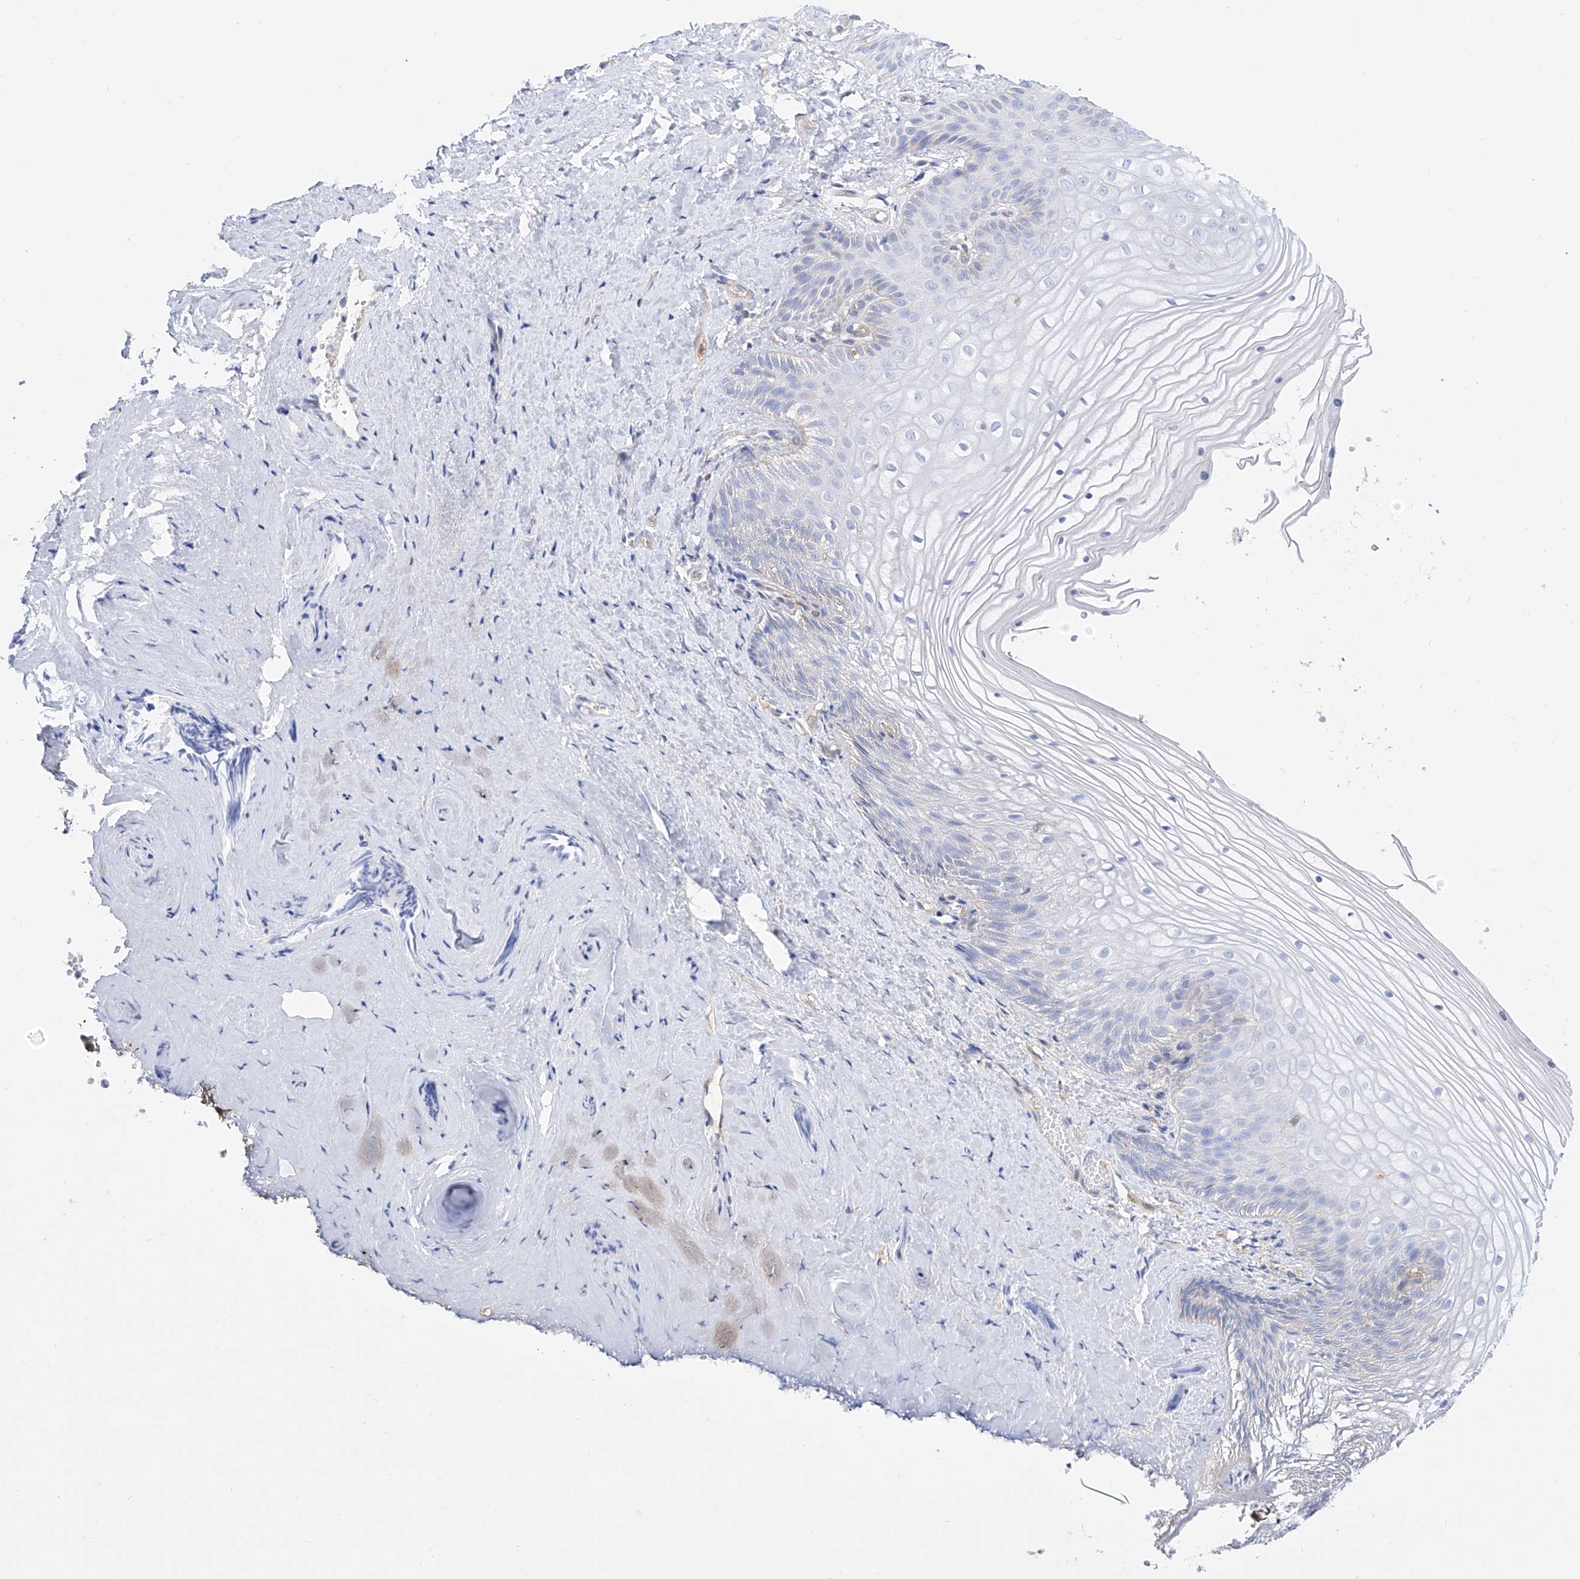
{"staining": {"intensity": "negative", "quantity": "none", "location": "none"}, "tissue": "vagina", "cell_type": "Squamous epithelial cells", "image_type": "normal", "snomed": [{"axis": "morphology", "description": "Normal tissue, NOS"}, {"axis": "topography", "description": "Vagina"}, {"axis": "topography", "description": "Cervix"}], "caption": "The photomicrograph displays no significant staining in squamous epithelial cells of vagina. (Immunohistochemistry, brightfield microscopy, high magnification).", "gene": "ZNF653", "patient": {"sex": "female", "age": 40}}